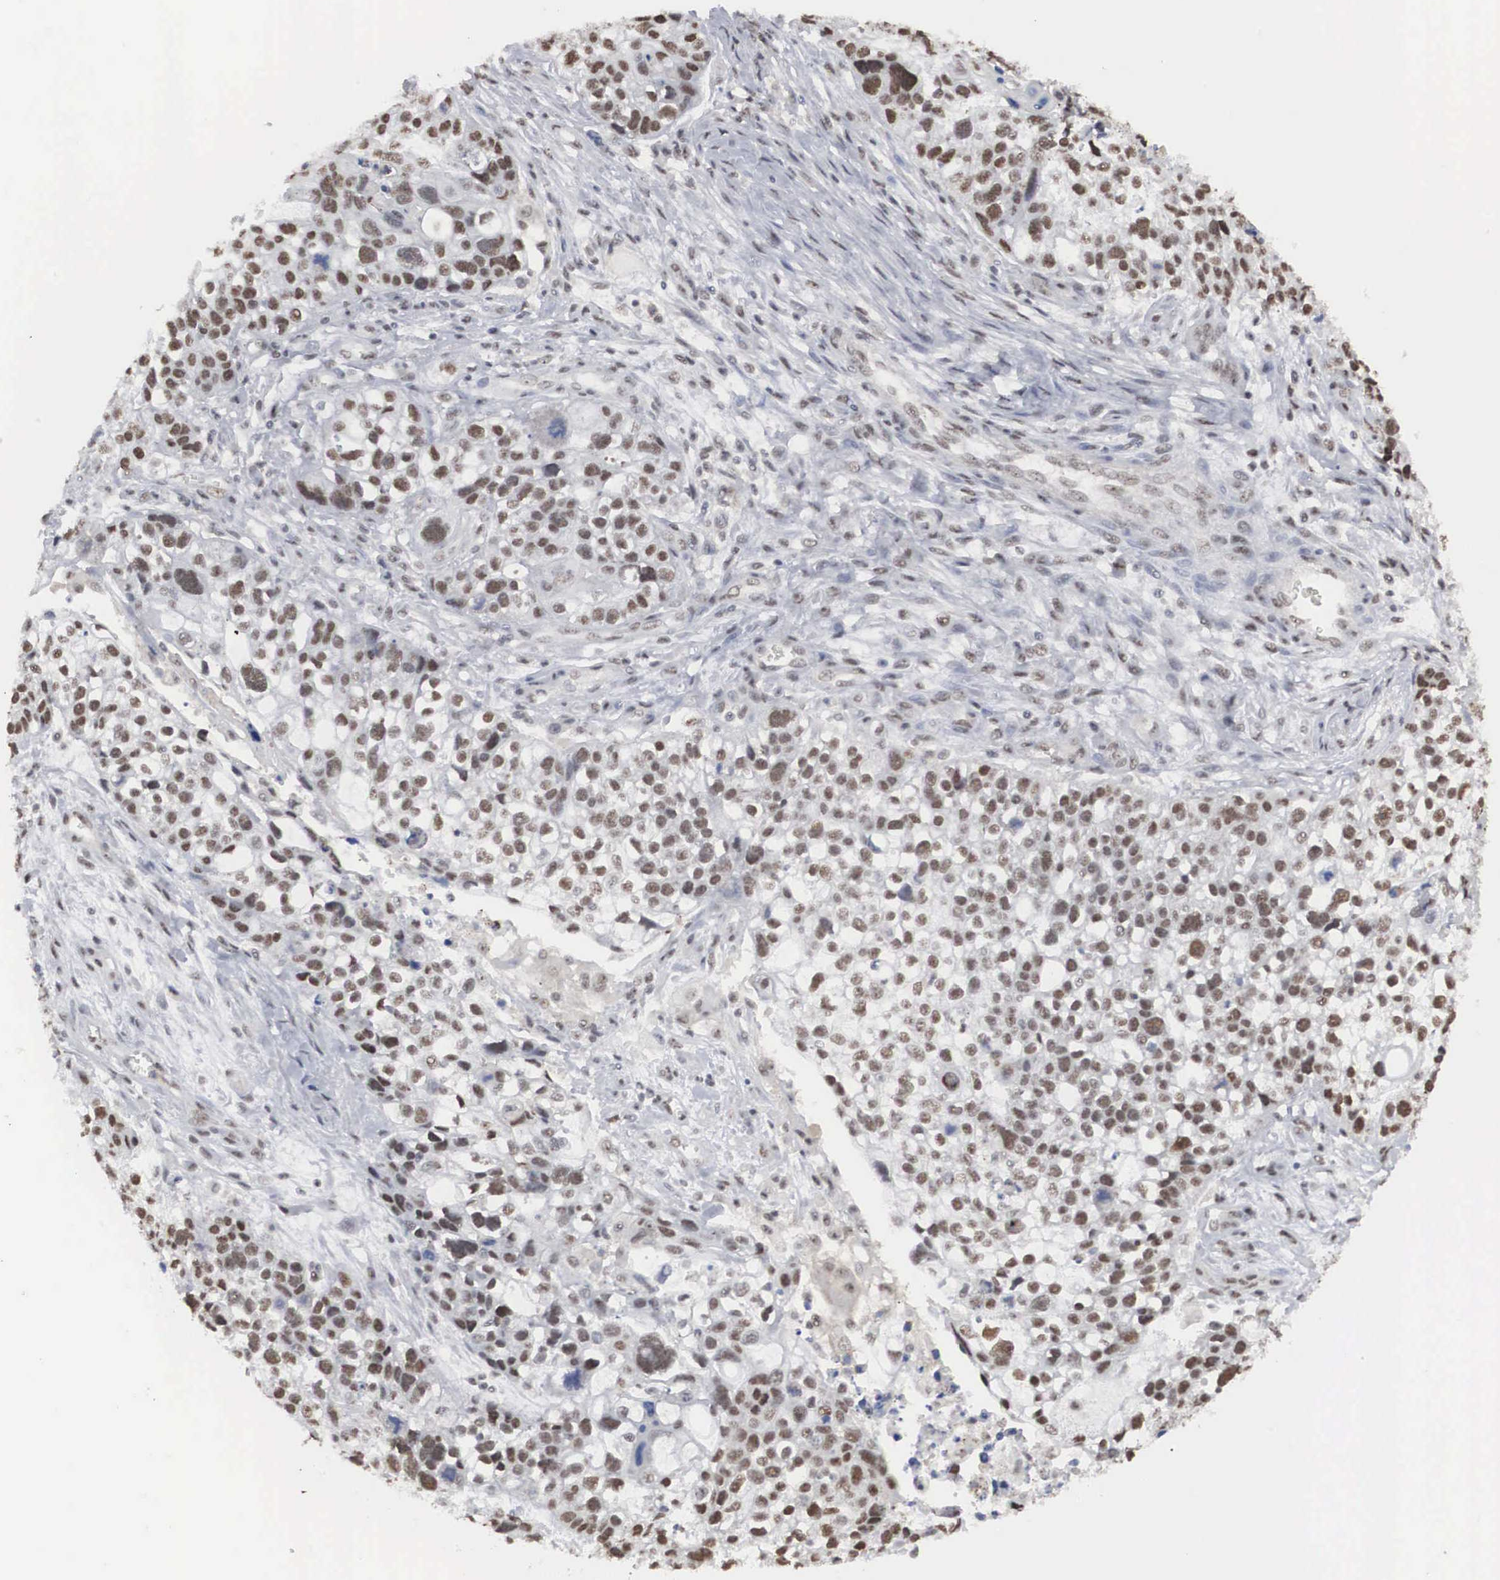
{"staining": {"intensity": "moderate", "quantity": ">75%", "location": "nuclear"}, "tissue": "lung cancer", "cell_type": "Tumor cells", "image_type": "cancer", "snomed": [{"axis": "morphology", "description": "Squamous cell carcinoma, NOS"}, {"axis": "topography", "description": "Lymph node"}, {"axis": "topography", "description": "Lung"}], "caption": "This image reveals IHC staining of human lung cancer (squamous cell carcinoma), with medium moderate nuclear staining in about >75% of tumor cells.", "gene": "AUTS2", "patient": {"sex": "male", "age": 74}}